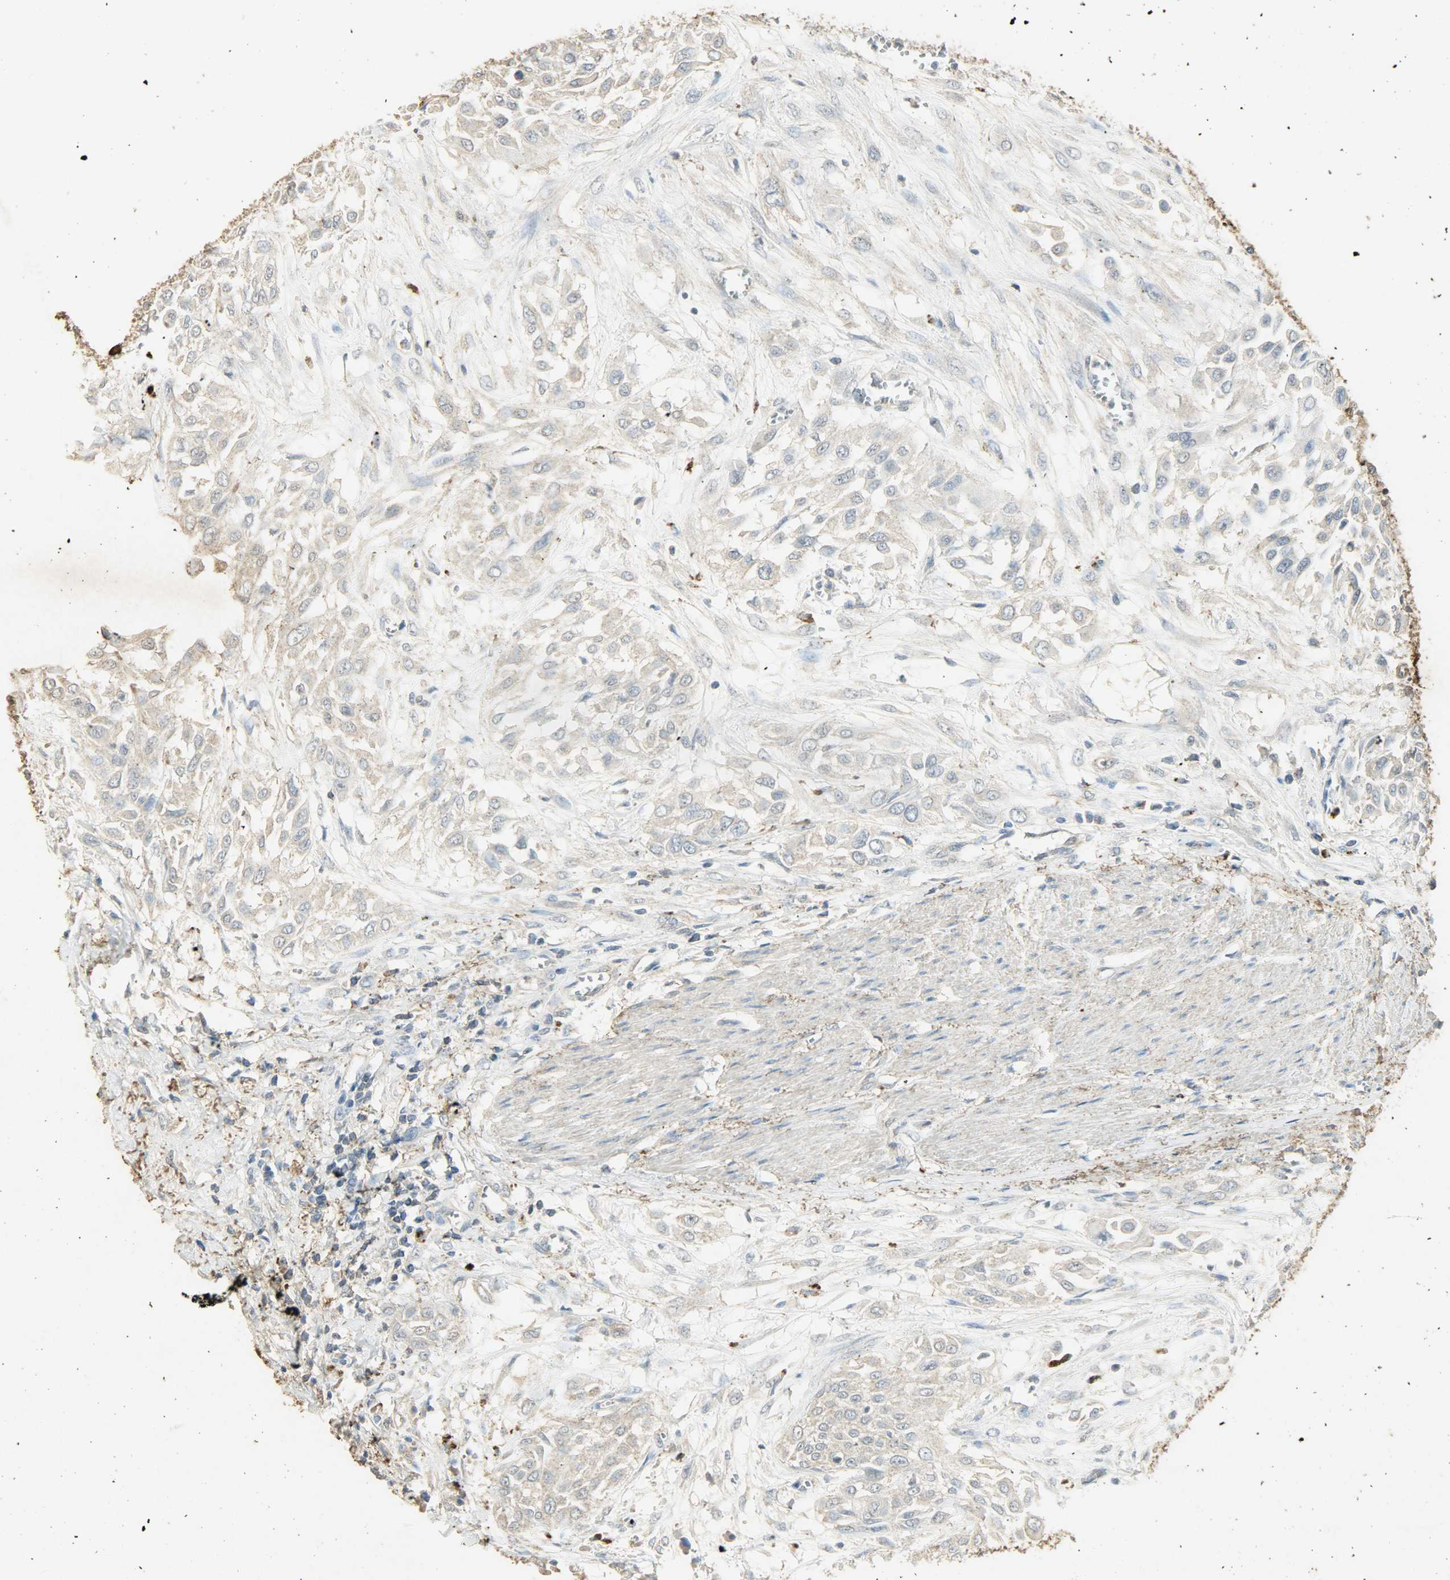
{"staining": {"intensity": "negative", "quantity": "none", "location": "none"}, "tissue": "urothelial cancer", "cell_type": "Tumor cells", "image_type": "cancer", "snomed": [{"axis": "morphology", "description": "Urothelial carcinoma, High grade"}, {"axis": "topography", "description": "Urinary bladder"}], "caption": "Tumor cells show no significant expression in urothelial cancer. (DAB (3,3'-diaminobenzidine) IHC visualized using brightfield microscopy, high magnification).", "gene": "ASB9", "patient": {"sex": "male", "age": 57}}